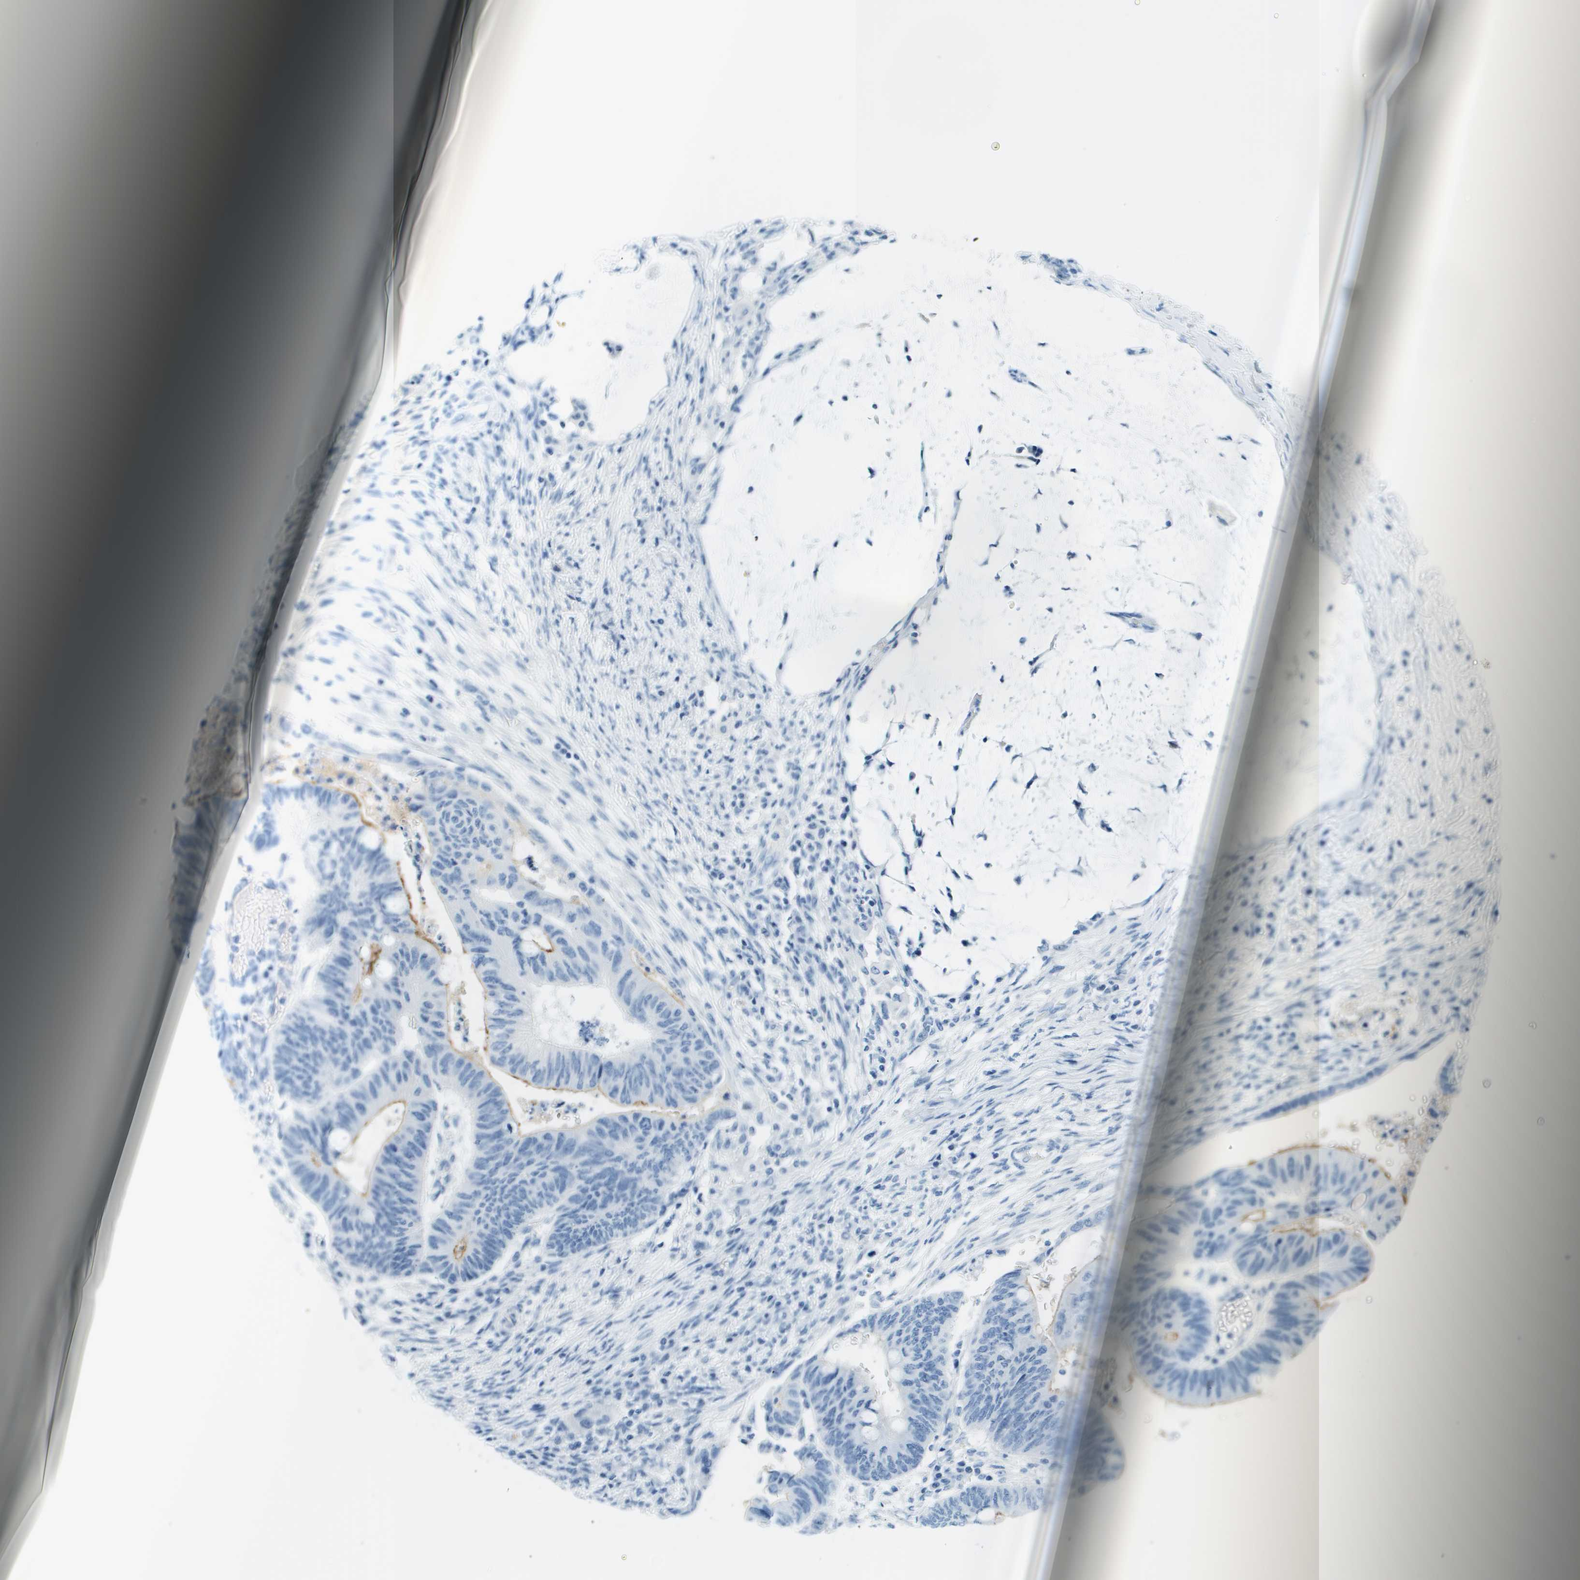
{"staining": {"intensity": "moderate", "quantity": "<25%", "location": "cytoplasmic/membranous"}, "tissue": "colorectal cancer", "cell_type": "Tumor cells", "image_type": "cancer", "snomed": [{"axis": "morphology", "description": "Normal tissue, NOS"}, {"axis": "morphology", "description": "Adenocarcinoma, NOS"}, {"axis": "topography", "description": "Rectum"}, {"axis": "topography", "description": "Peripheral nerve tissue"}], "caption": "IHC histopathology image of neoplastic tissue: human colorectal cancer (adenocarcinoma) stained using immunohistochemistry demonstrates low levels of moderate protein expression localized specifically in the cytoplasmic/membranous of tumor cells, appearing as a cytoplasmic/membranous brown color.", "gene": "CDHR2", "patient": {"sex": "male", "age": 92}}